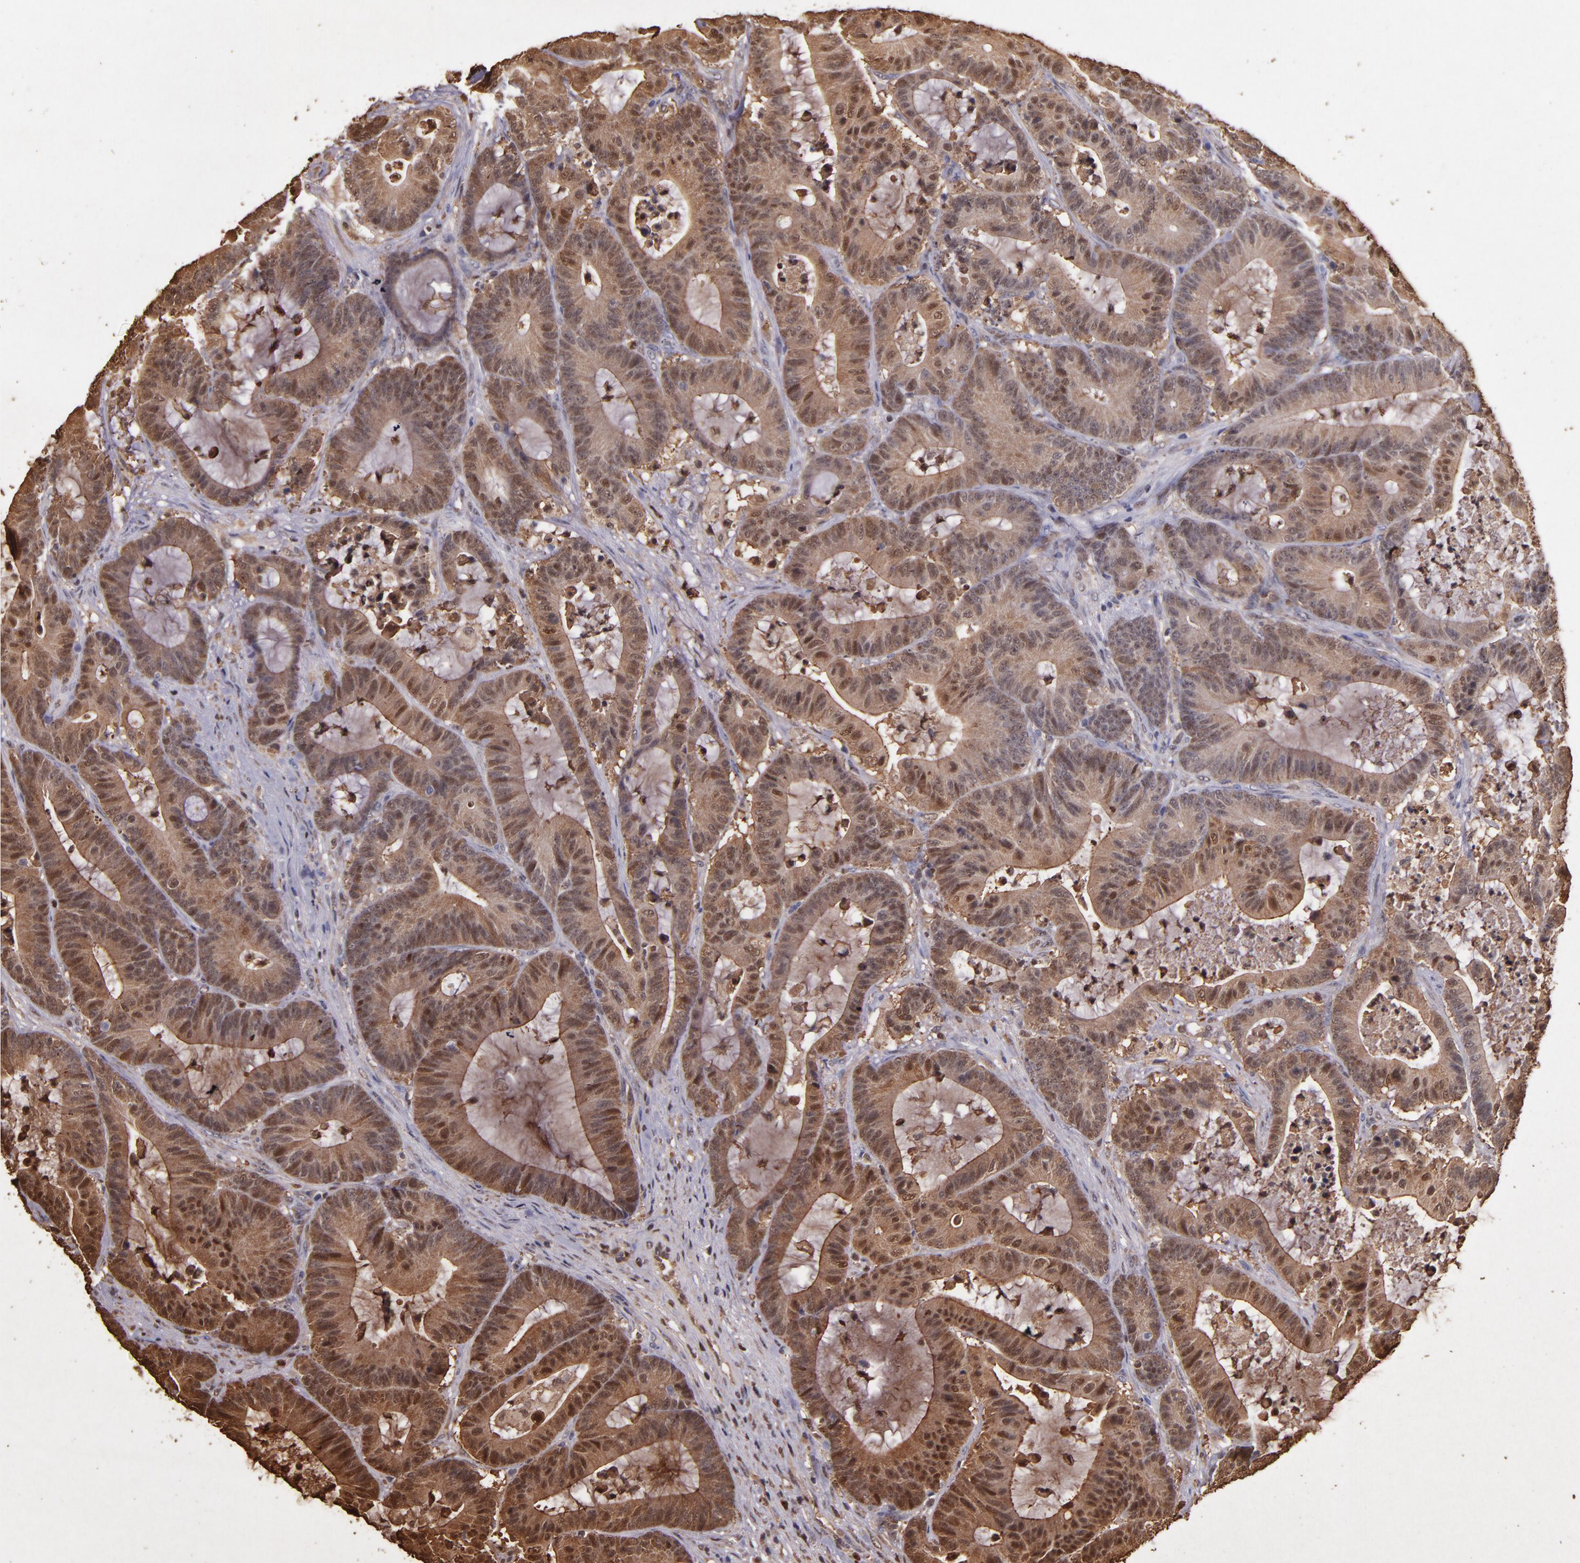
{"staining": {"intensity": "strong", "quantity": ">75%", "location": "cytoplasmic/membranous,nuclear"}, "tissue": "colorectal cancer", "cell_type": "Tumor cells", "image_type": "cancer", "snomed": [{"axis": "morphology", "description": "Adenocarcinoma, NOS"}, {"axis": "topography", "description": "Colon"}], "caption": "A histopathology image of adenocarcinoma (colorectal) stained for a protein demonstrates strong cytoplasmic/membranous and nuclear brown staining in tumor cells.", "gene": "S100A6", "patient": {"sex": "female", "age": 84}}